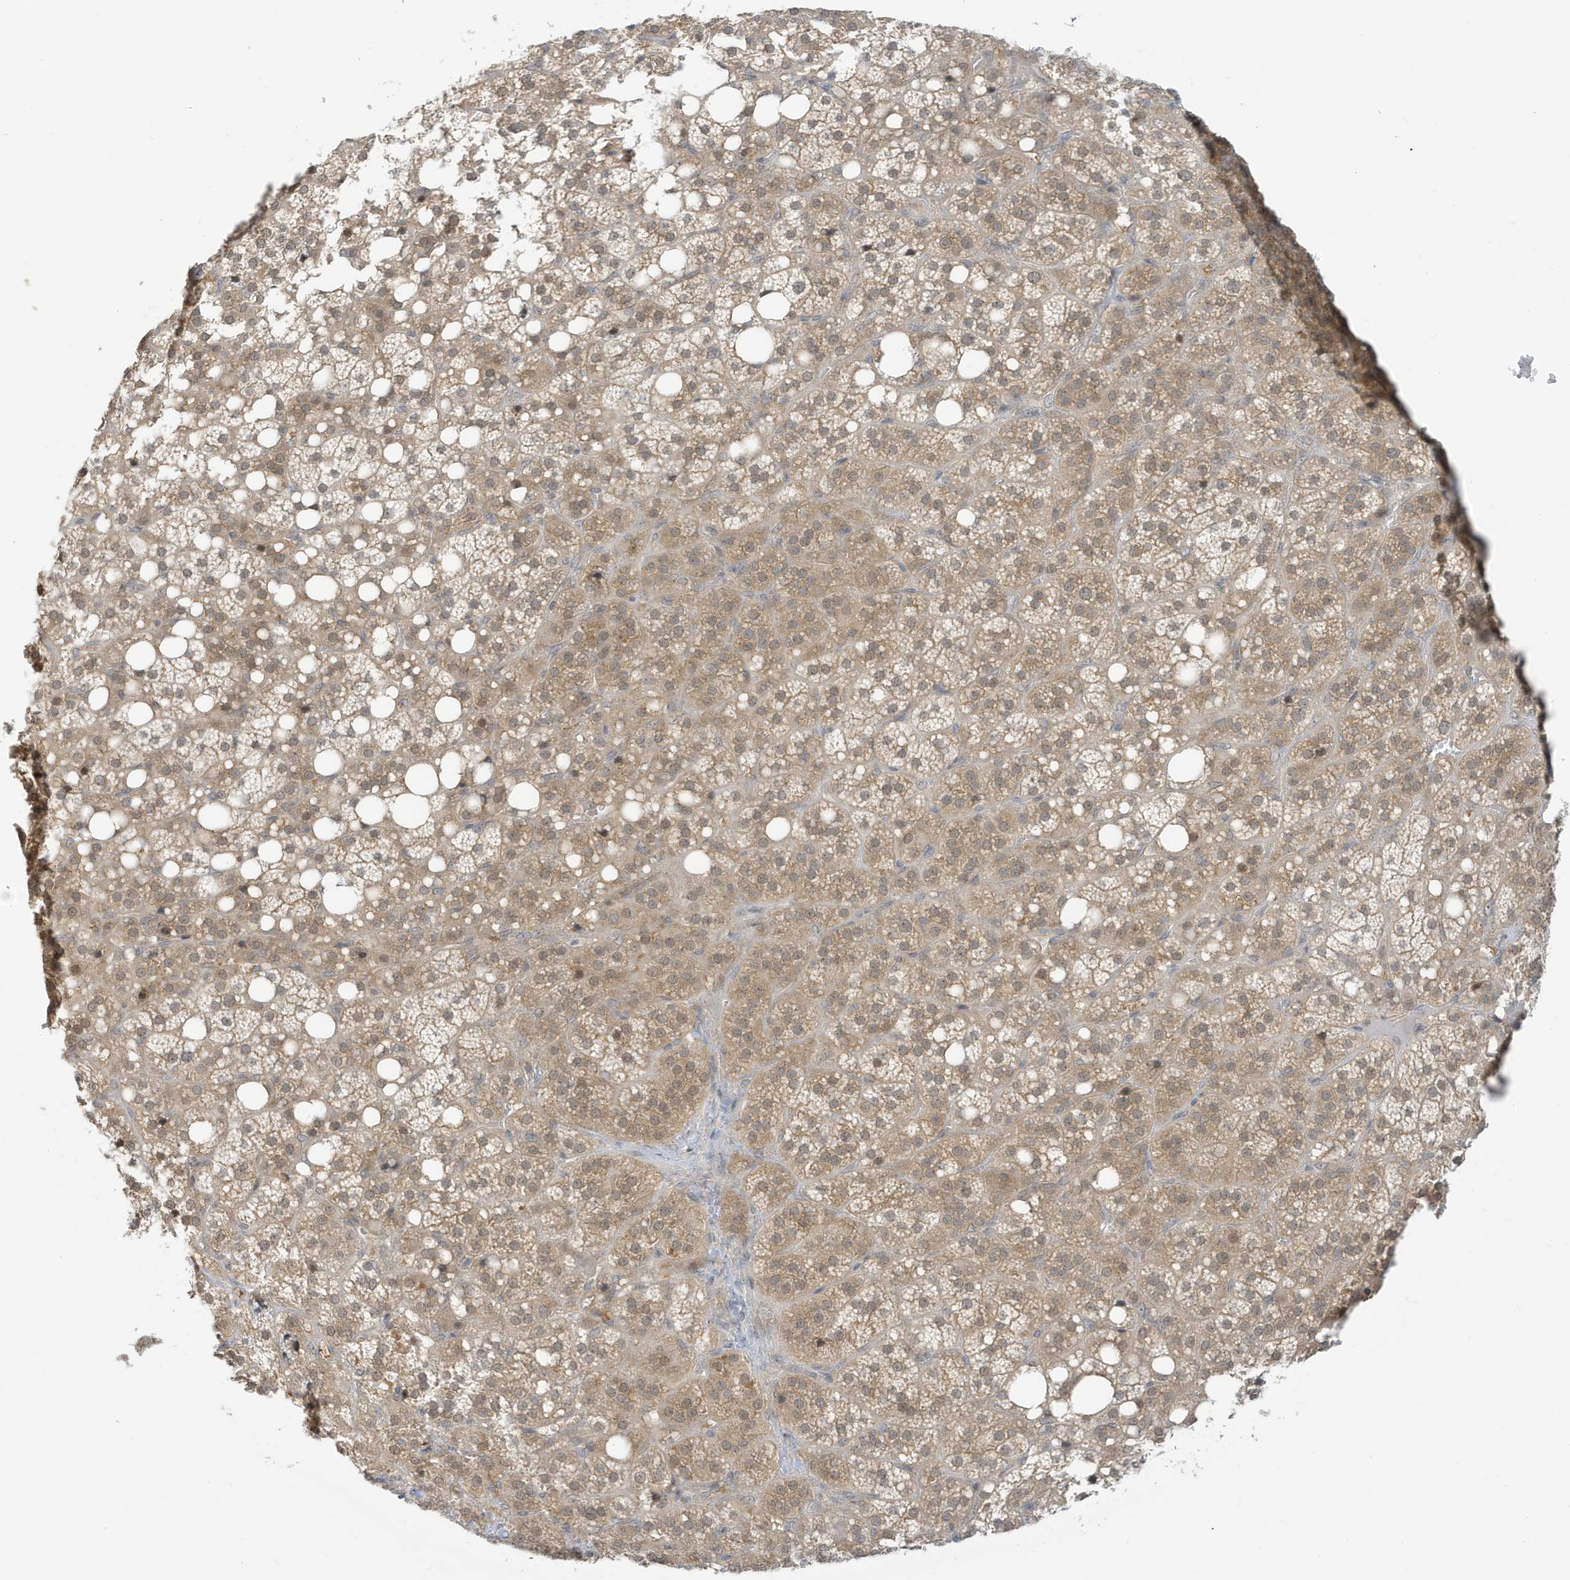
{"staining": {"intensity": "moderate", "quantity": ">75%", "location": "cytoplasmic/membranous,nuclear"}, "tissue": "adrenal gland", "cell_type": "Glandular cells", "image_type": "normal", "snomed": [{"axis": "morphology", "description": "Normal tissue, NOS"}, {"axis": "topography", "description": "Adrenal gland"}], "caption": "Moderate cytoplasmic/membranous,nuclear positivity for a protein is identified in approximately >75% of glandular cells of benign adrenal gland using immunohistochemistry.", "gene": "TAB3", "patient": {"sex": "female", "age": 59}}